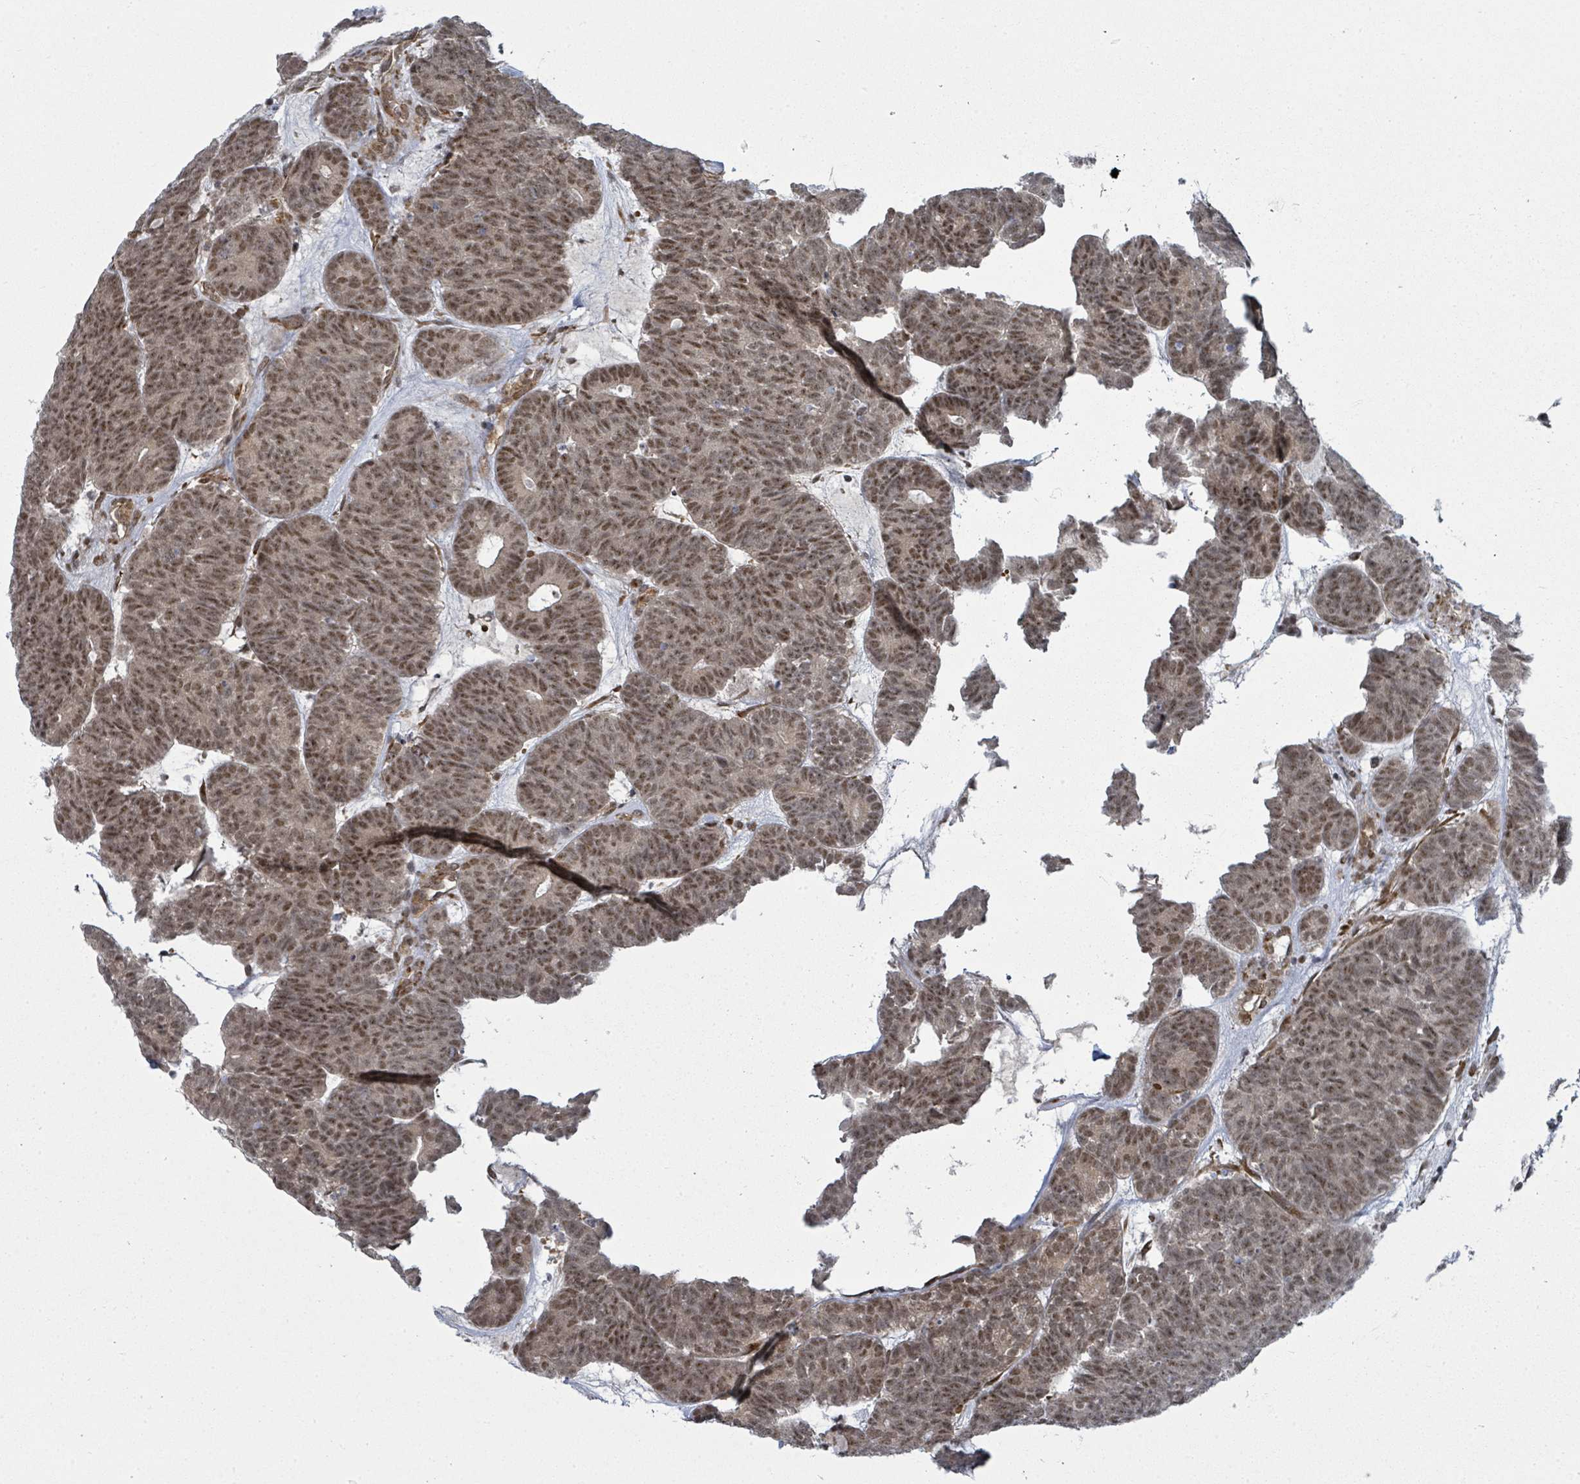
{"staining": {"intensity": "moderate", "quantity": ">75%", "location": "nuclear"}, "tissue": "head and neck cancer", "cell_type": "Tumor cells", "image_type": "cancer", "snomed": [{"axis": "morphology", "description": "Adenocarcinoma, NOS"}, {"axis": "topography", "description": "Head-Neck"}], "caption": "High-power microscopy captured an immunohistochemistry (IHC) image of adenocarcinoma (head and neck), revealing moderate nuclear staining in approximately >75% of tumor cells.", "gene": "PSMG2", "patient": {"sex": "female", "age": 81}}